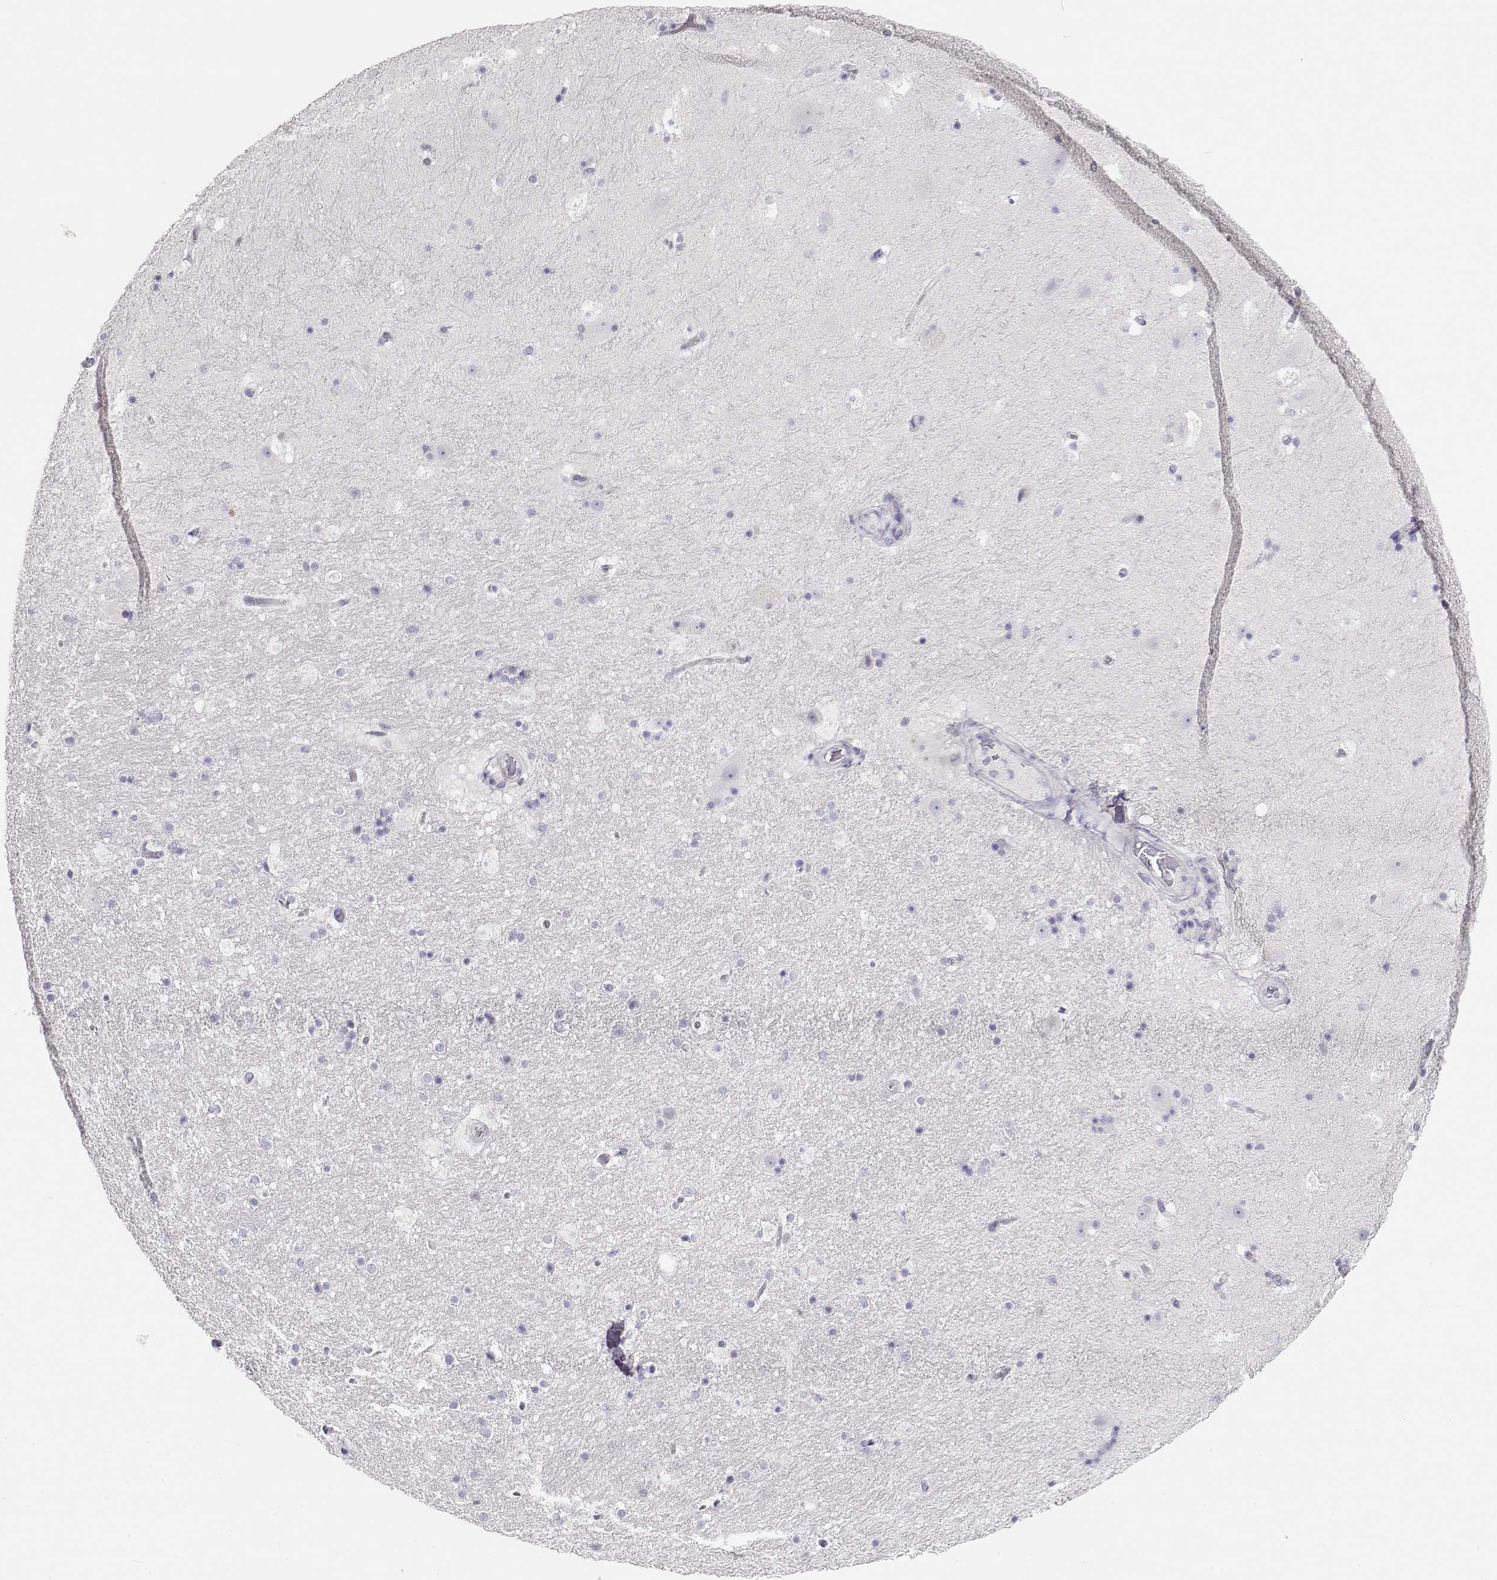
{"staining": {"intensity": "negative", "quantity": "none", "location": "none"}, "tissue": "hippocampus", "cell_type": "Glial cells", "image_type": "normal", "snomed": [{"axis": "morphology", "description": "Normal tissue, NOS"}, {"axis": "topography", "description": "Hippocampus"}], "caption": "Immunohistochemical staining of unremarkable hippocampus shows no significant expression in glial cells.", "gene": "NUTM1", "patient": {"sex": "male", "age": 51}}